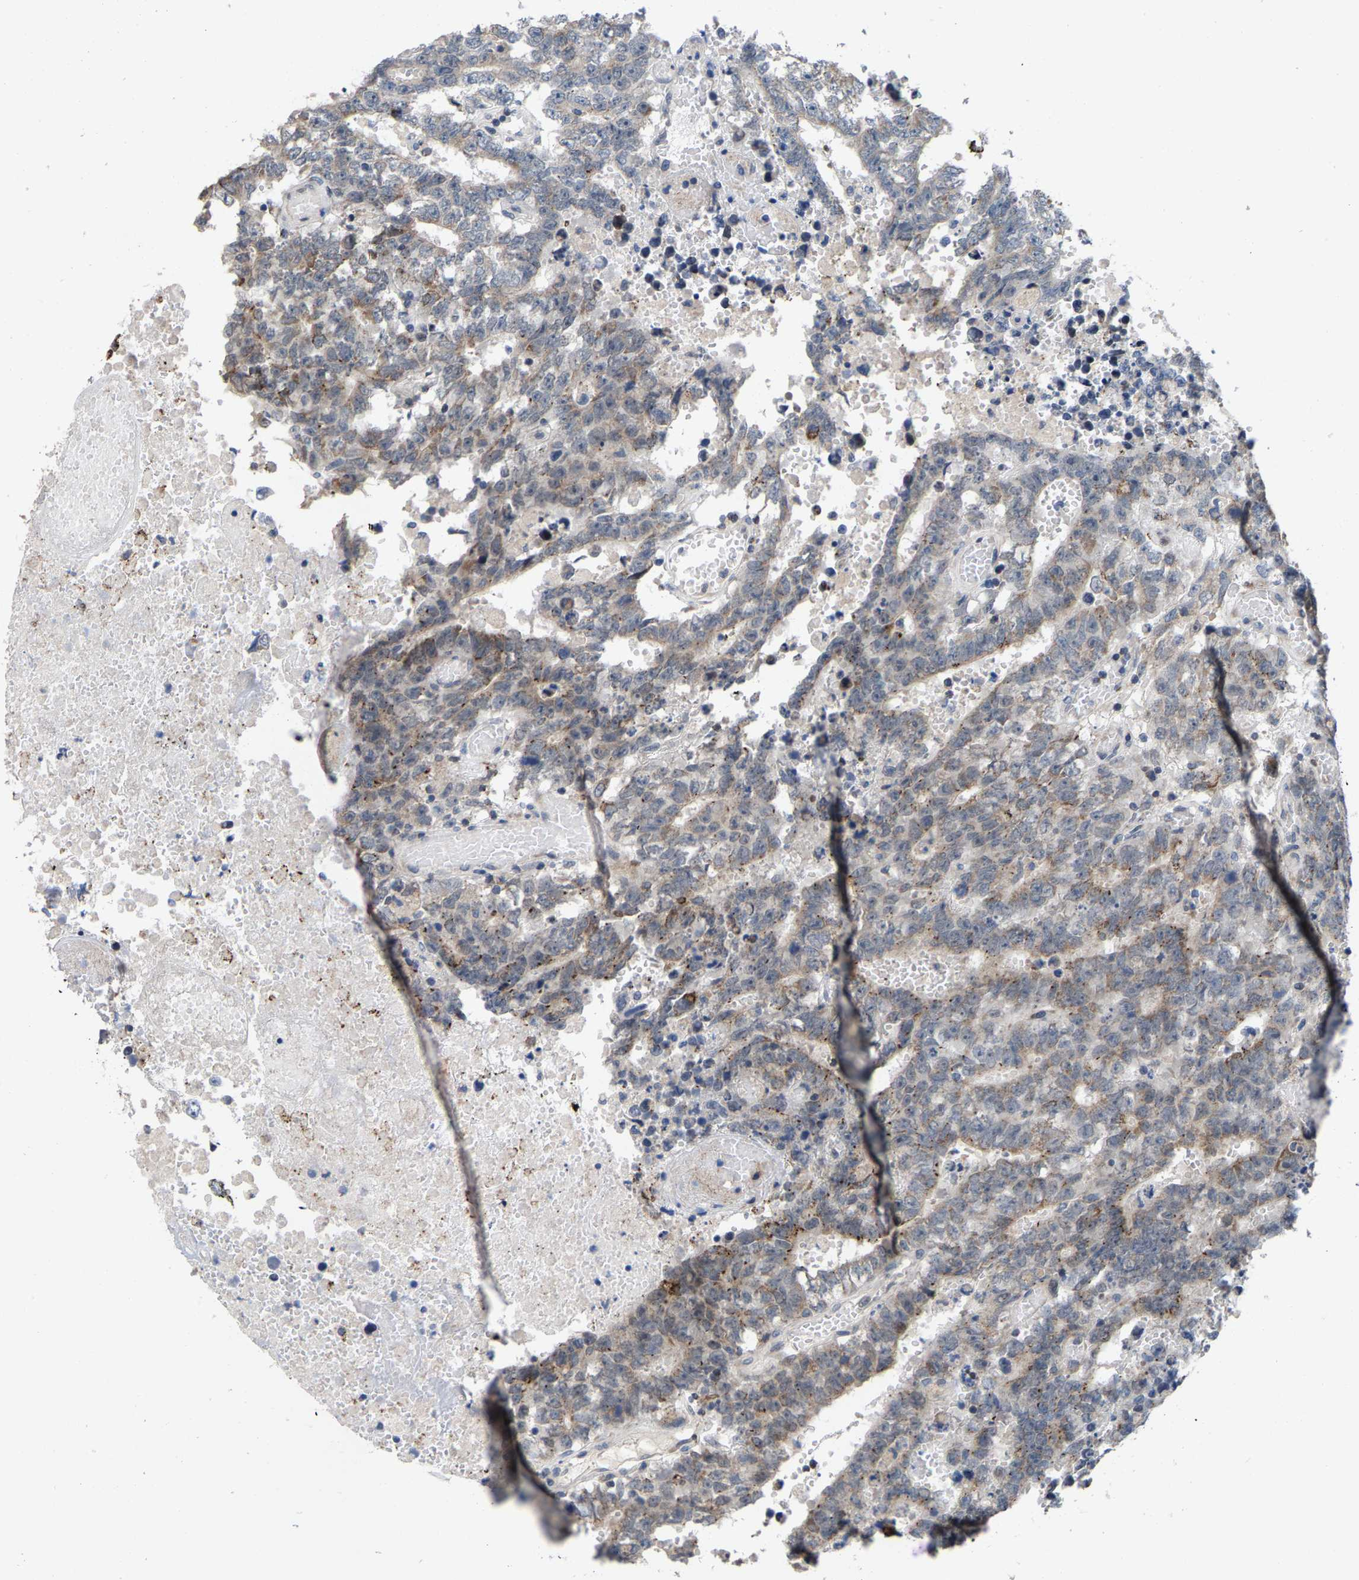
{"staining": {"intensity": "weak", "quantity": "25%-75%", "location": "cytoplasmic/membranous"}, "tissue": "testis cancer", "cell_type": "Tumor cells", "image_type": "cancer", "snomed": [{"axis": "morphology", "description": "Carcinoma, Embryonal, NOS"}, {"axis": "topography", "description": "Testis"}], "caption": "Weak cytoplasmic/membranous positivity is seen in approximately 25%-75% of tumor cells in testis cancer (embryonal carcinoma).", "gene": "TDRKH", "patient": {"sex": "male", "age": 25}}